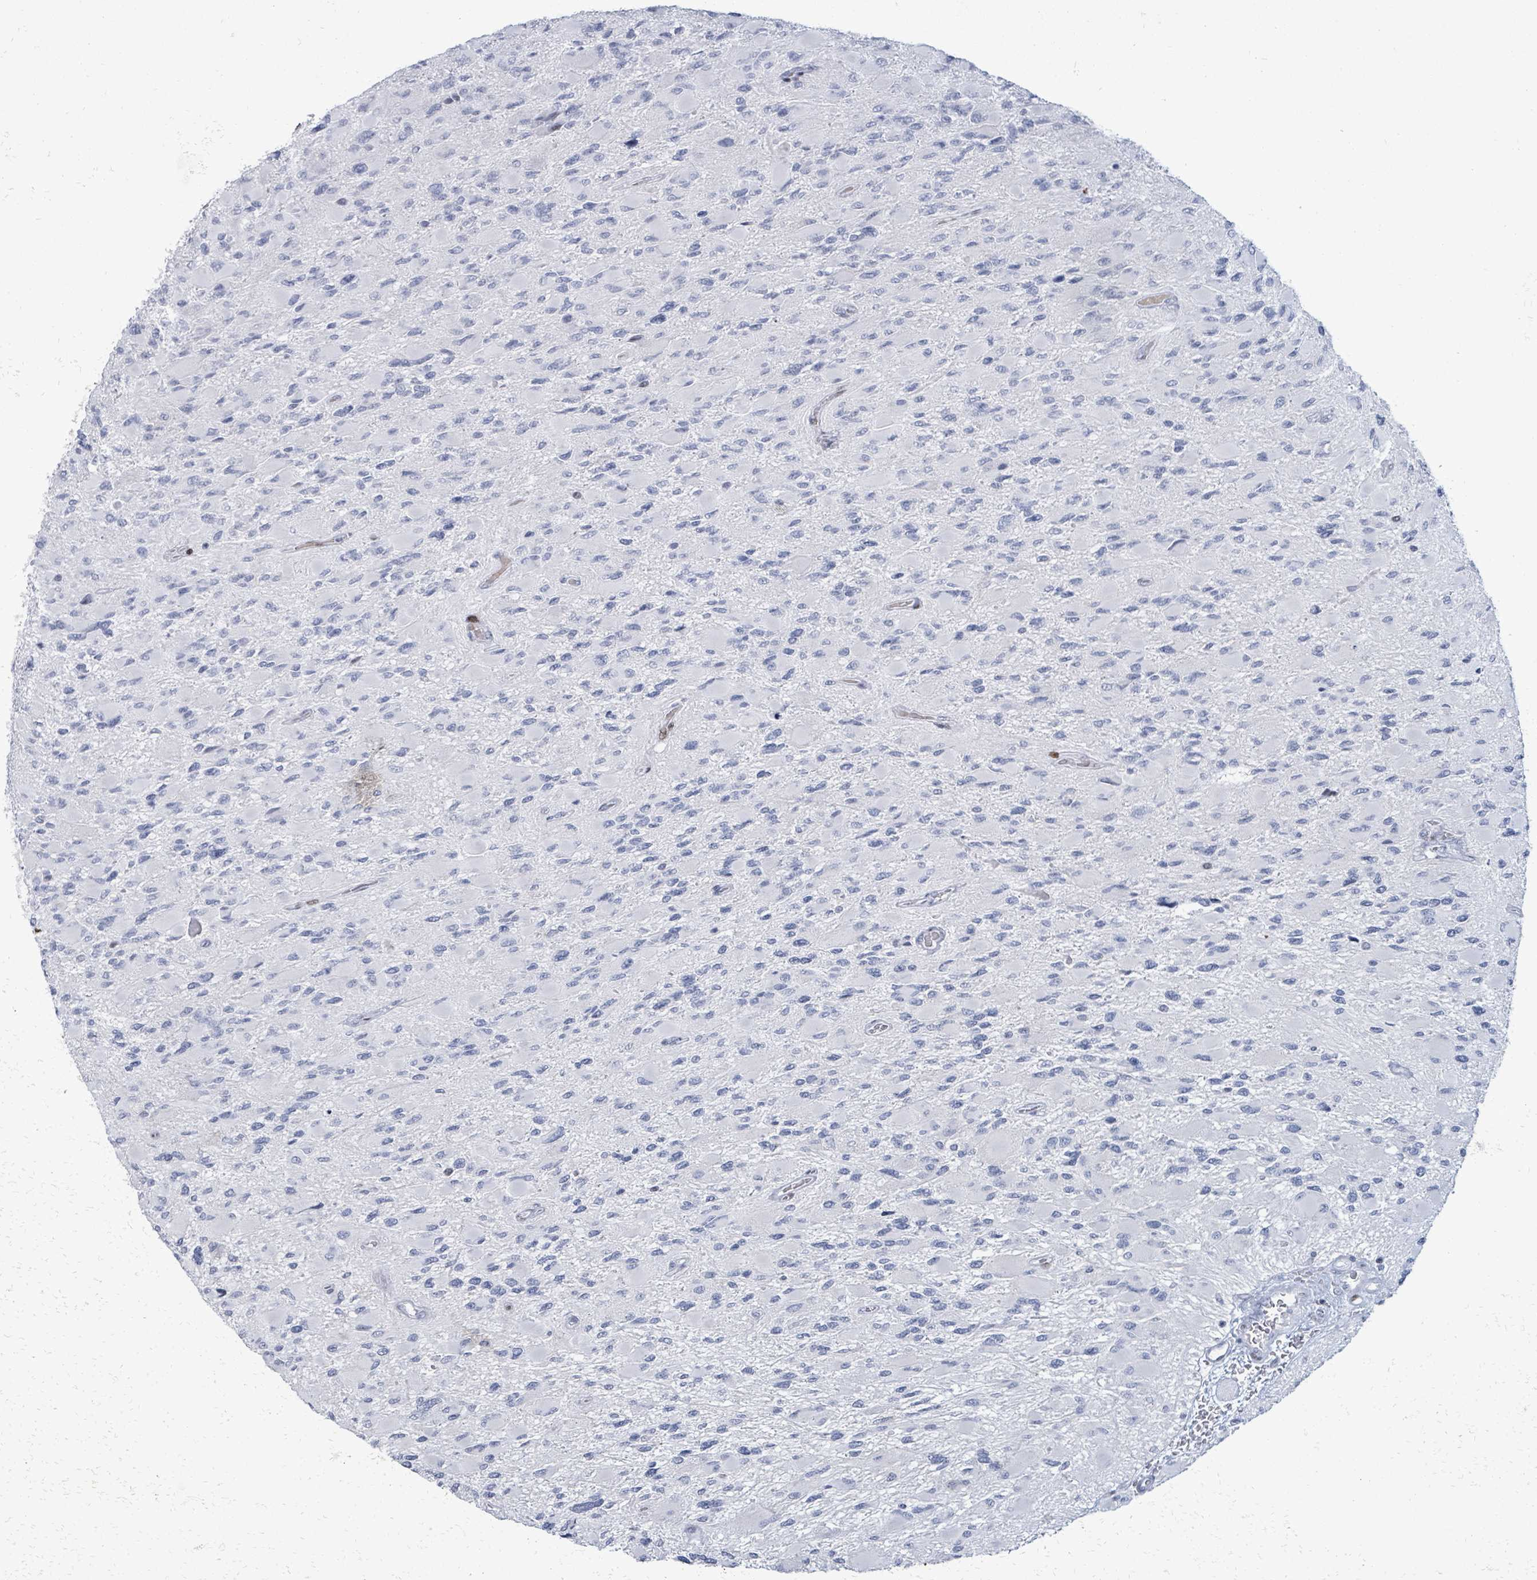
{"staining": {"intensity": "negative", "quantity": "none", "location": "none"}, "tissue": "glioma", "cell_type": "Tumor cells", "image_type": "cancer", "snomed": [{"axis": "morphology", "description": "Glioma, malignant, High grade"}, {"axis": "topography", "description": "Cerebral cortex"}], "caption": "Tumor cells show no significant positivity in malignant glioma (high-grade).", "gene": "MALL", "patient": {"sex": "female", "age": 36}}